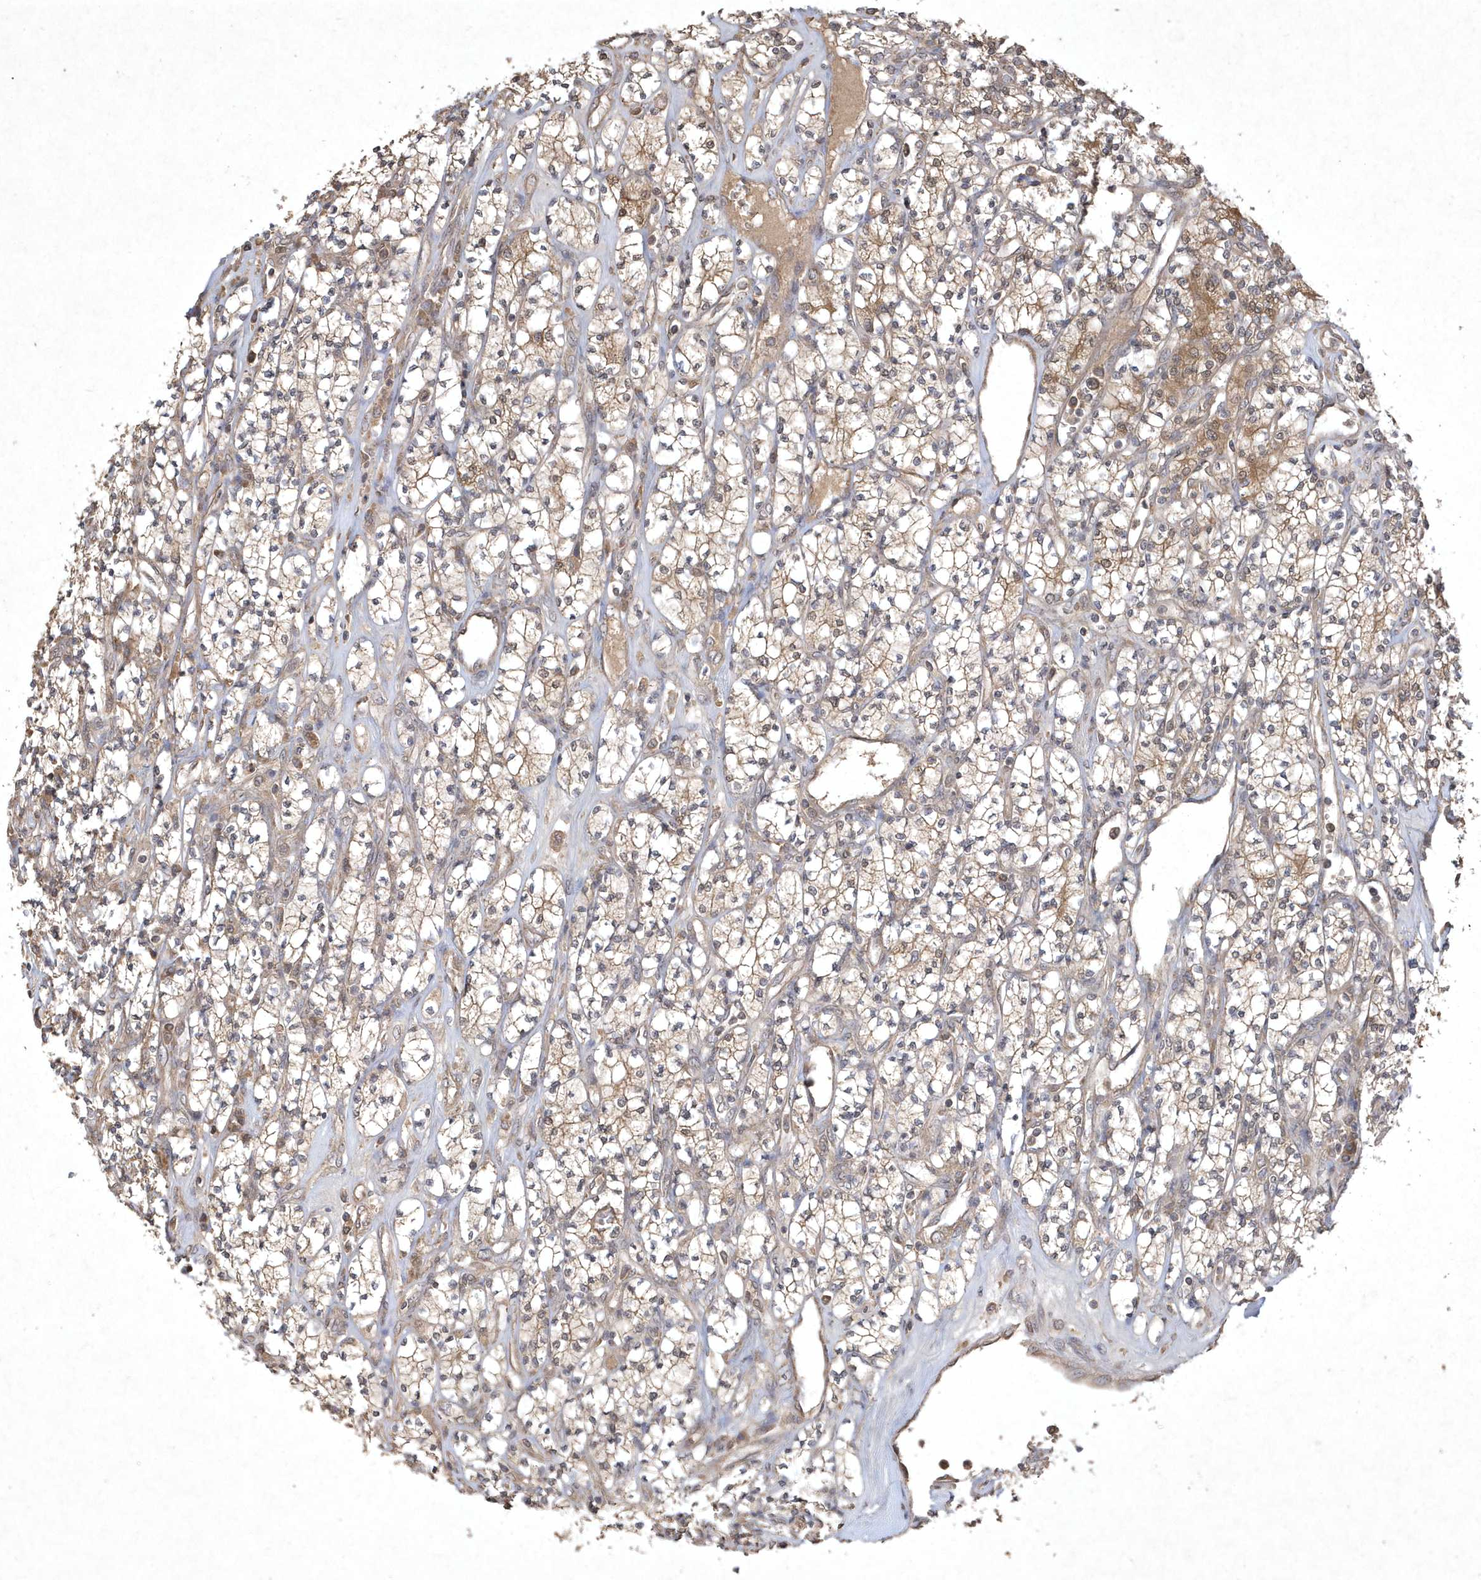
{"staining": {"intensity": "moderate", "quantity": "25%-75%", "location": "cytoplasmic/membranous"}, "tissue": "renal cancer", "cell_type": "Tumor cells", "image_type": "cancer", "snomed": [{"axis": "morphology", "description": "Adenocarcinoma, NOS"}, {"axis": "topography", "description": "Kidney"}], "caption": "Immunohistochemistry (DAB) staining of renal cancer demonstrates moderate cytoplasmic/membranous protein positivity in approximately 25%-75% of tumor cells. The protein of interest is stained brown, and the nuclei are stained in blue (DAB (3,3'-diaminobenzidine) IHC with brightfield microscopy, high magnification).", "gene": "AKR7A2", "patient": {"sex": "male", "age": 77}}